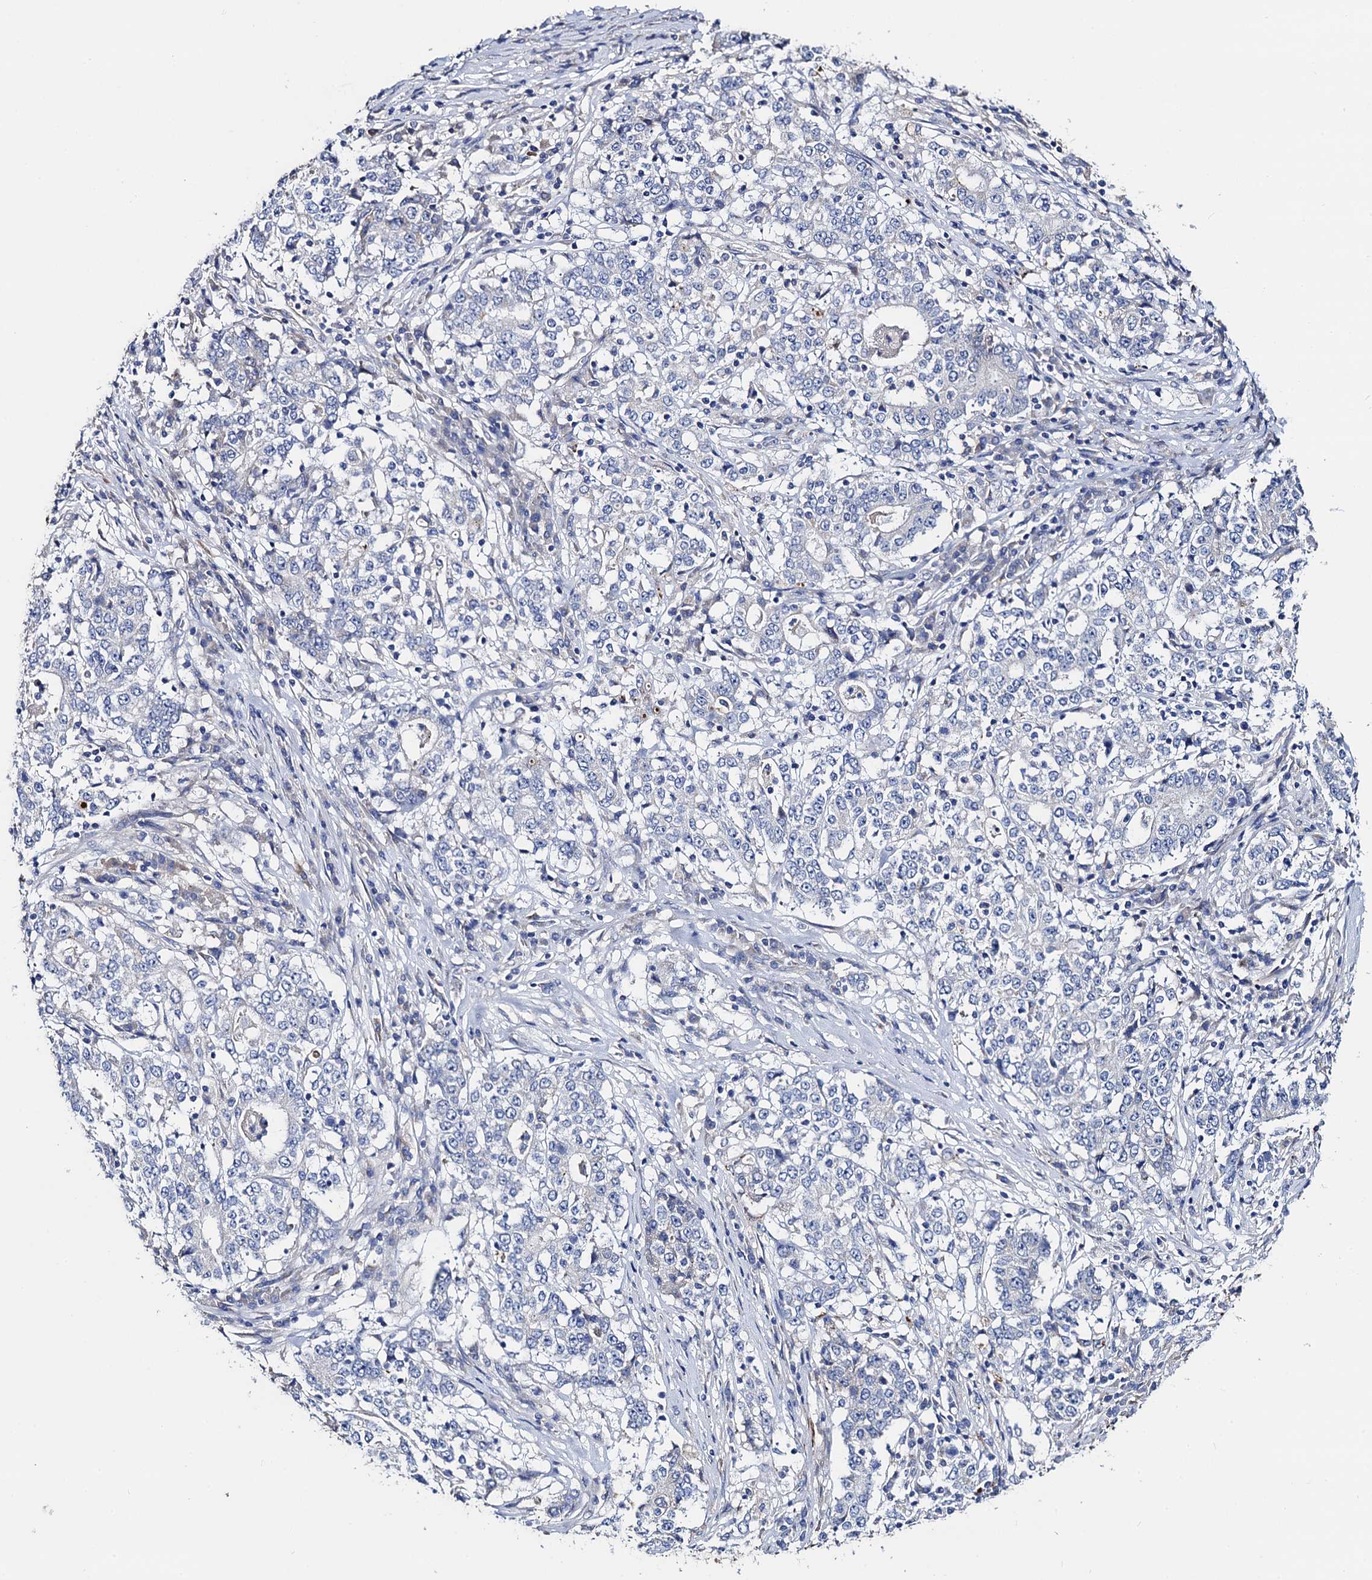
{"staining": {"intensity": "negative", "quantity": "none", "location": "none"}, "tissue": "stomach cancer", "cell_type": "Tumor cells", "image_type": "cancer", "snomed": [{"axis": "morphology", "description": "Adenocarcinoma, NOS"}, {"axis": "topography", "description": "Stomach"}], "caption": "IHC photomicrograph of neoplastic tissue: stomach cancer (adenocarcinoma) stained with DAB (3,3'-diaminobenzidine) shows no significant protein positivity in tumor cells.", "gene": "FREM3", "patient": {"sex": "male", "age": 59}}